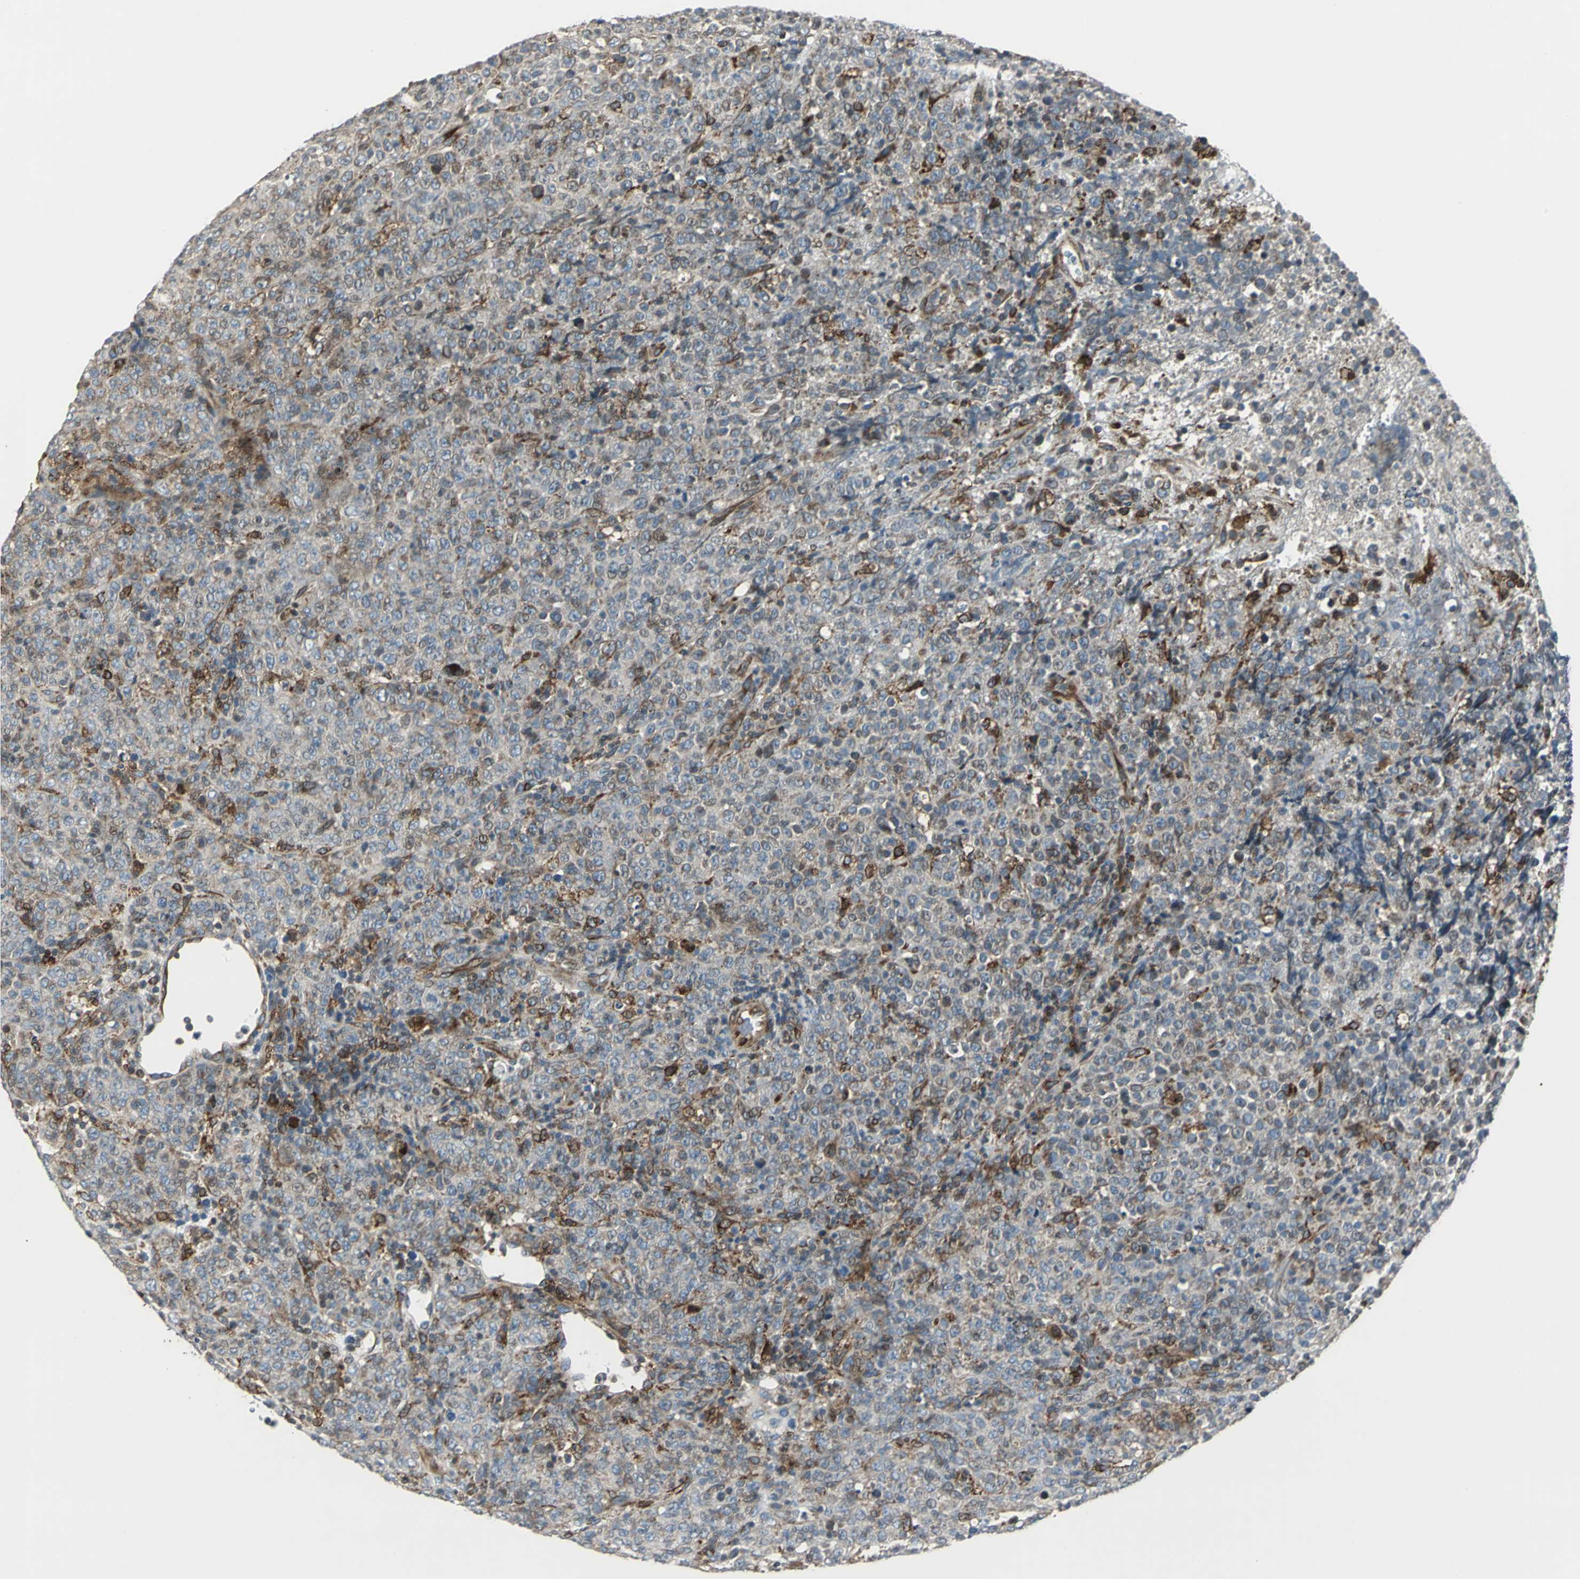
{"staining": {"intensity": "moderate", "quantity": "25%-75%", "location": "cytoplasmic/membranous"}, "tissue": "lymphoma", "cell_type": "Tumor cells", "image_type": "cancer", "snomed": [{"axis": "morphology", "description": "Malignant lymphoma, non-Hodgkin's type, High grade"}, {"axis": "topography", "description": "Tonsil"}], "caption": "High-grade malignant lymphoma, non-Hodgkin's type stained with a brown dye shows moderate cytoplasmic/membranous positive positivity in approximately 25%-75% of tumor cells.", "gene": "HTATIP2", "patient": {"sex": "female", "age": 36}}